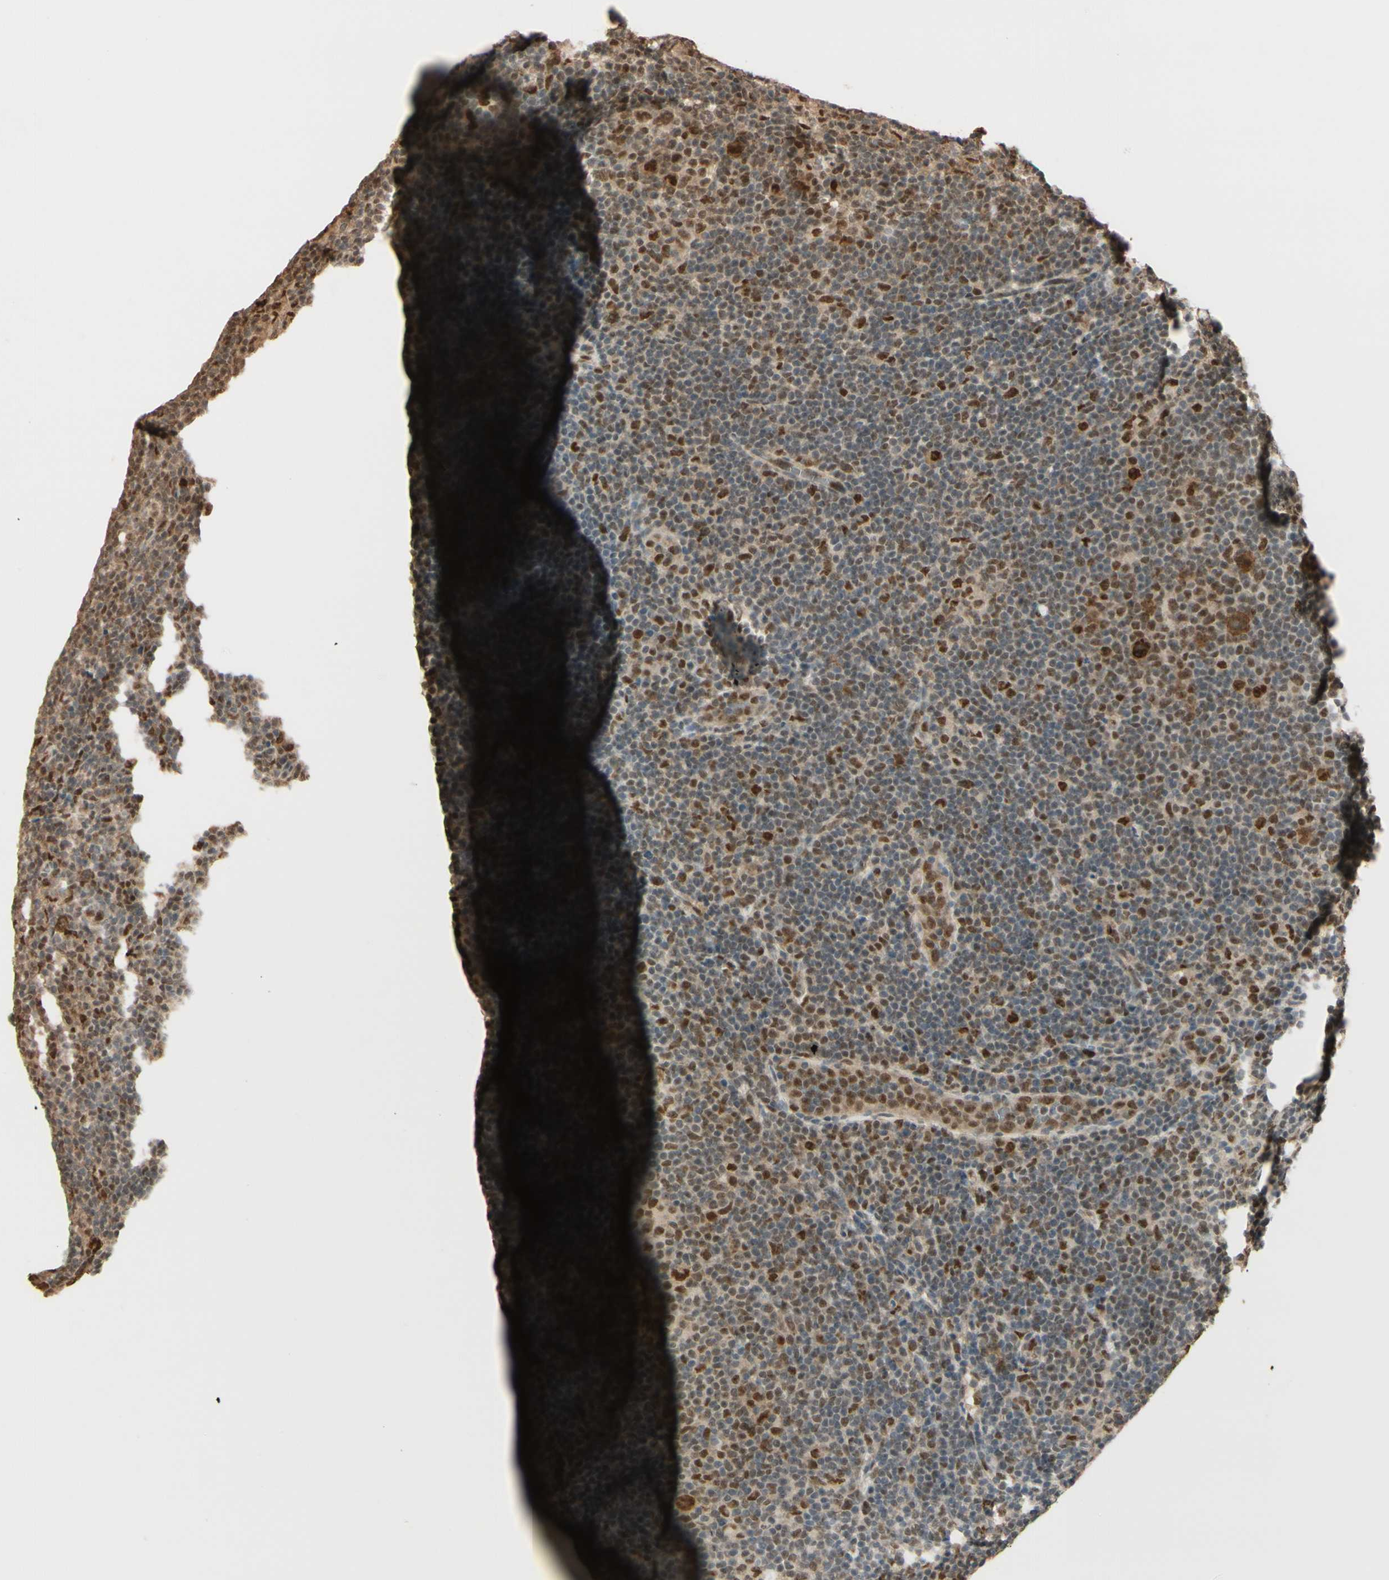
{"staining": {"intensity": "strong", "quantity": ">75%", "location": "cytoplasmic/membranous,nuclear"}, "tissue": "lymphoma", "cell_type": "Tumor cells", "image_type": "cancer", "snomed": [{"axis": "morphology", "description": "Hodgkin's disease, NOS"}, {"axis": "topography", "description": "Lymph node"}], "caption": "Protein staining by immunohistochemistry exhibits strong cytoplasmic/membranous and nuclear staining in about >75% of tumor cells in Hodgkin's disease. (DAB IHC, brown staining for protein, blue staining for nuclei).", "gene": "HSF1", "patient": {"sex": "female", "age": 57}}